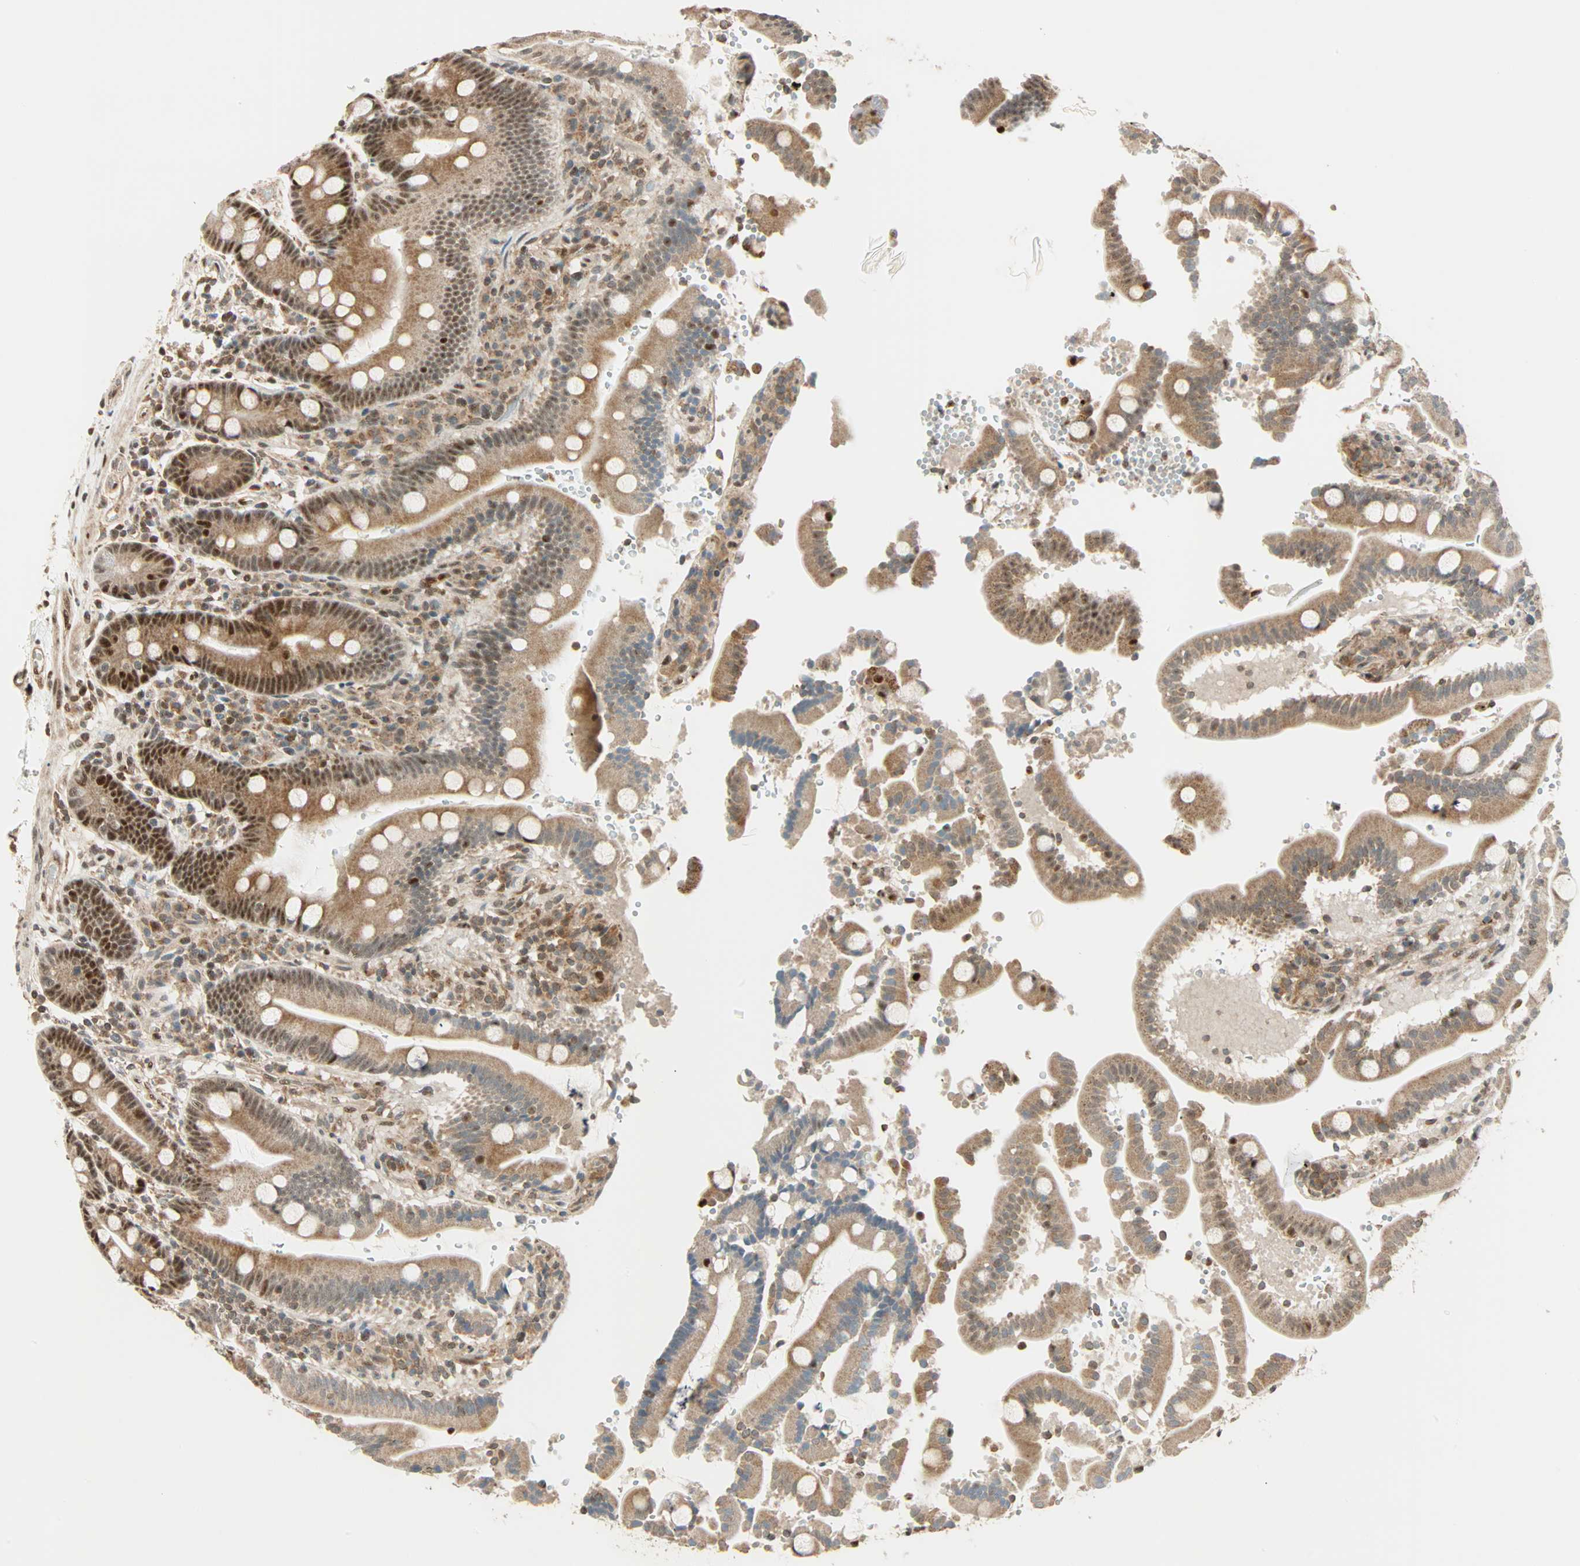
{"staining": {"intensity": "strong", "quantity": ">75%", "location": "cytoplasmic/membranous,nuclear"}, "tissue": "duodenum", "cell_type": "Glandular cells", "image_type": "normal", "snomed": [{"axis": "morphology", "description": "Normal tissue, NOS"}, {"axis": "topography", "description": "Small intestine, NOS"}], "caption": "Duodenum stained with immunohistochemistry demonstrates strong cytoplasmic/membranous,nuclear expression in approximately >75% of glandular cells. The staining is performed using DAB brown chromogen to label protein expression. The nuclei are counter-stained blue using hematoxylin.", "gene": "PNPLA6", "patient": {"sex": "female", "age": 71}}